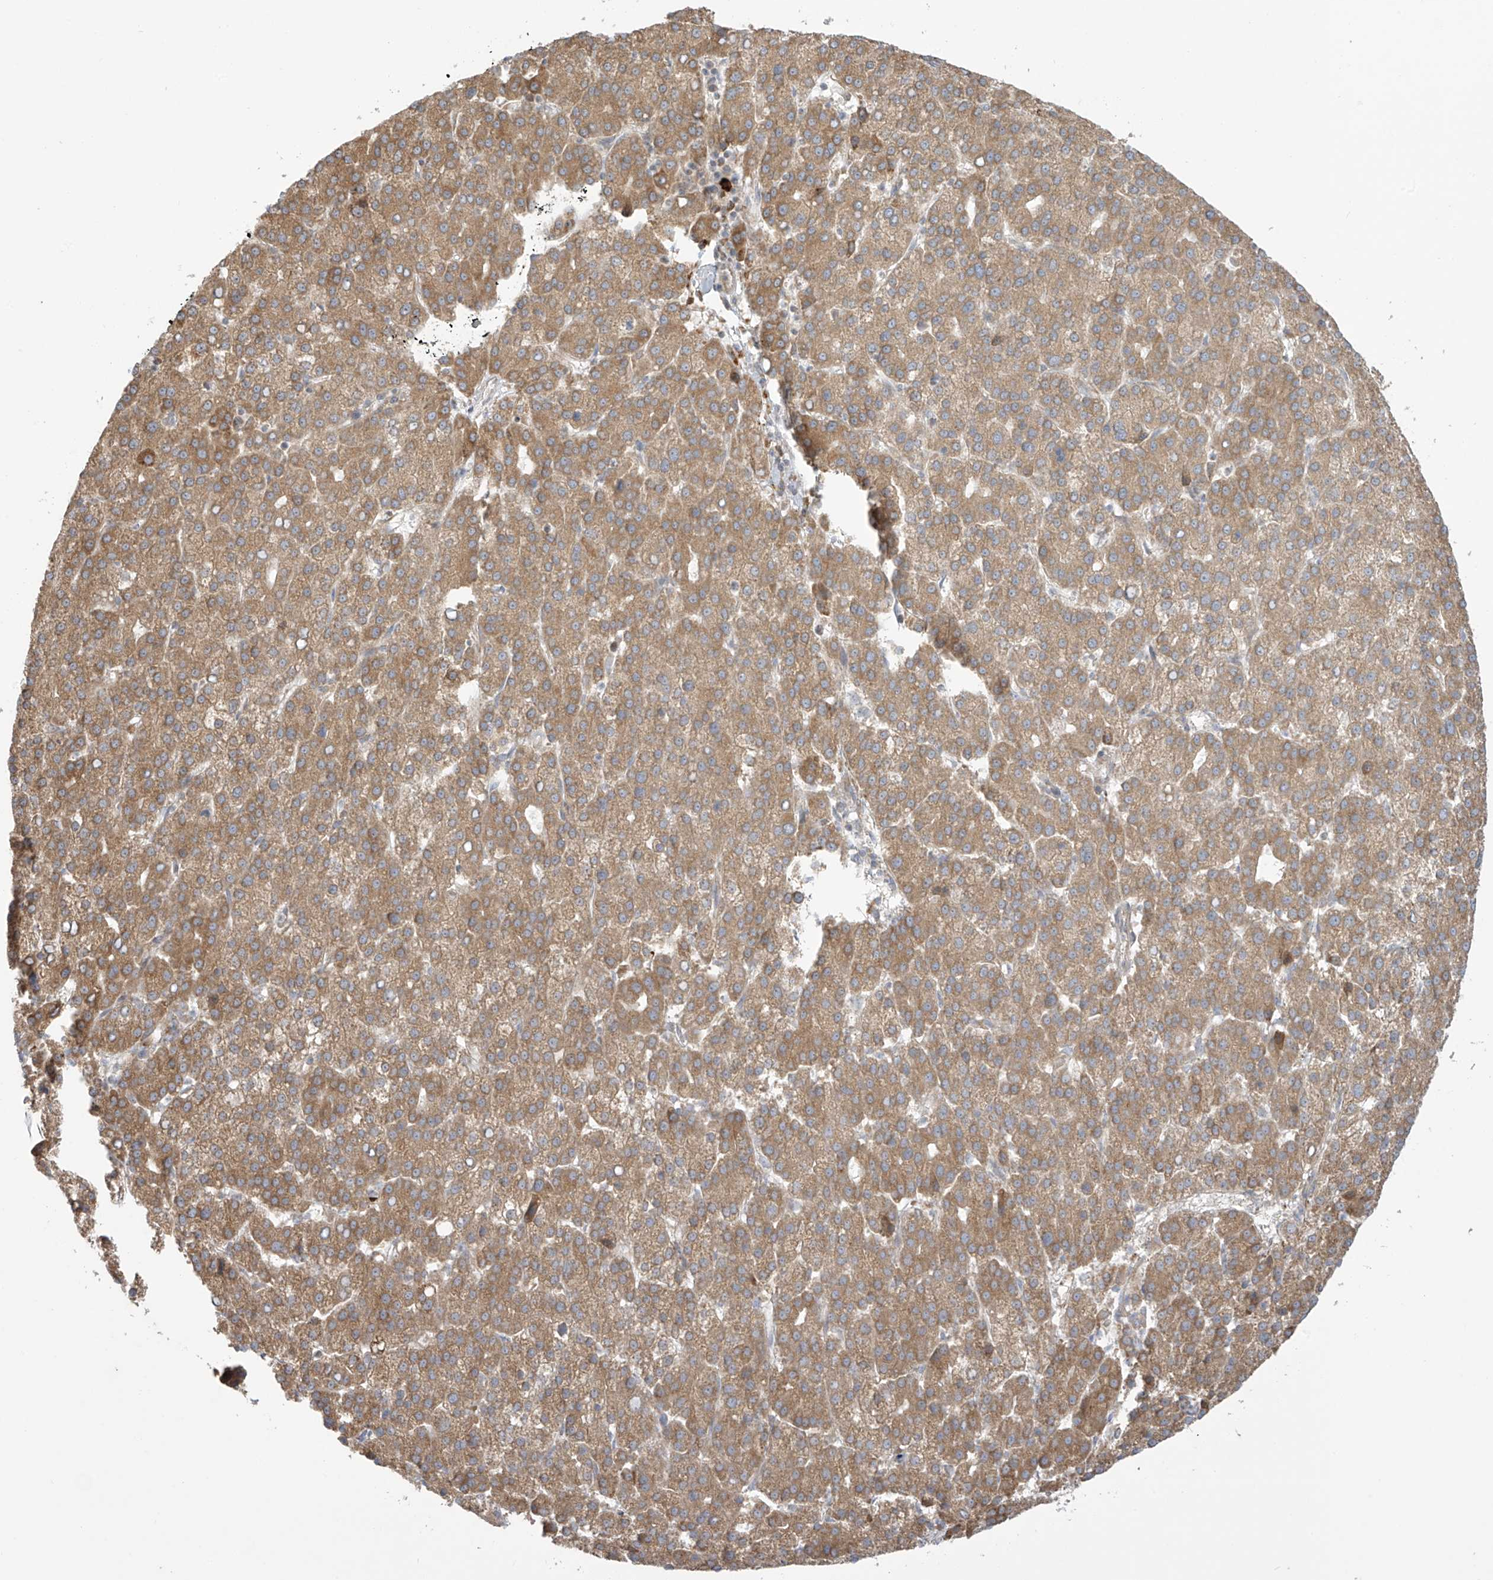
{"staining": {"intensity": "moderate", "quantity": ">75%", "location": "cytoplasmic/membranous"}, "tissue": "liver cancer", "cell_type": "Tumor cells", "image_type": "cancer", "snomed": [{"axis": "morphology", "description": "Carcinoma, Hepatocellular, NOS"}, {"axis": "topography", "description": "Liver"}], "caption": "A high-resolution photomicrograph shows immunohistochemistry staining of liver cancer (hepatocellular carcinoma), which shows moderate cytoplasmic/membranous expression in about >75% of tumor cells.", "gene": "PPAT", "patient": {"sex": "female", "age": 58}}